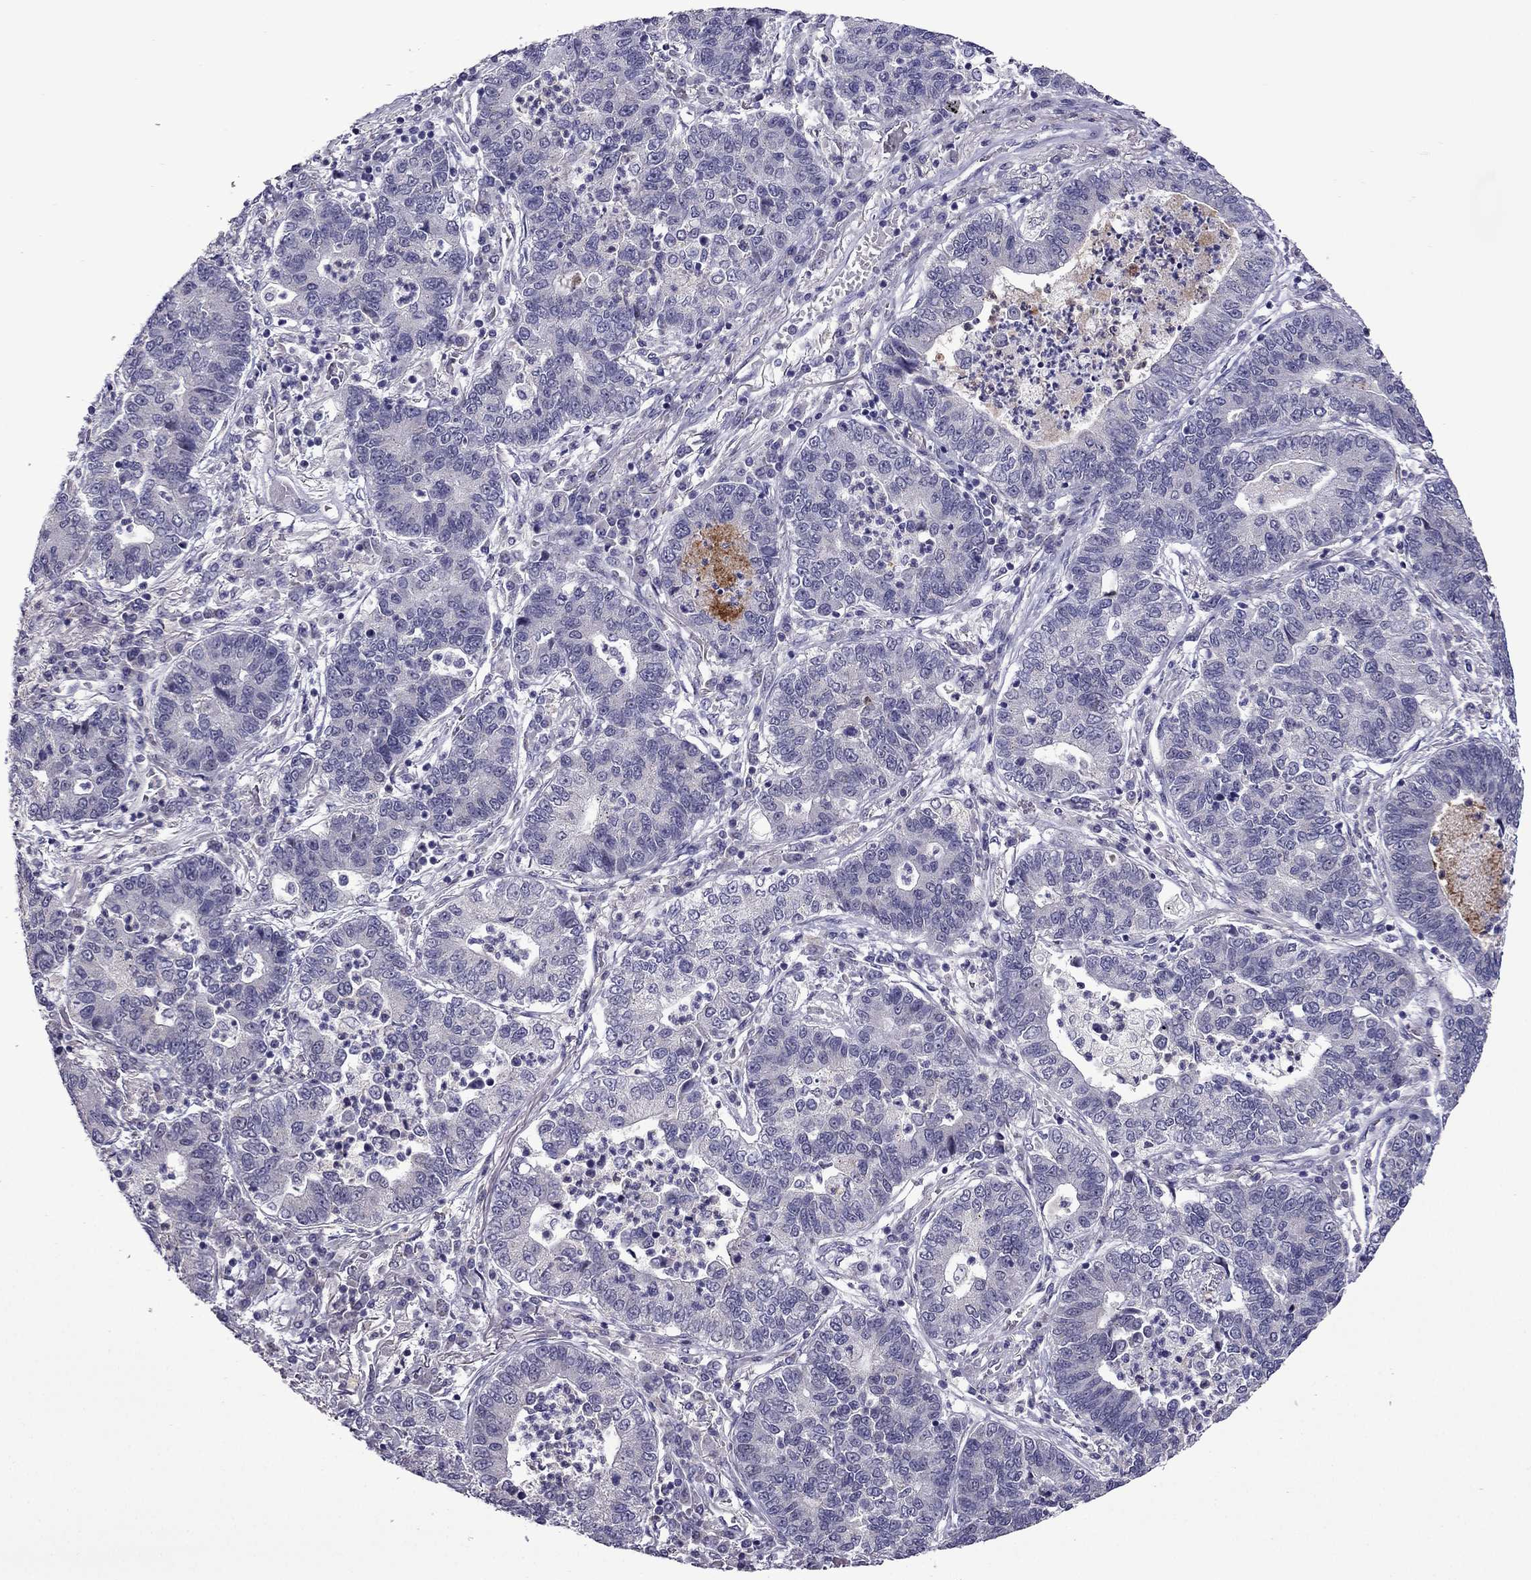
{"staining": {"intensity": "negative", "quantity": "none", "location": "none"}, "tissue": "lung cancer", "cell_type": "Tumor cells", "image_type": "cancer", "snomed": [{"axis": "morphology", "description": "Adenocarcinoma, NOS"}, {"axis": "topography", "description": "Lung"}], "caption": "Immunohistochemistry image of lung adenocarcinoma stained for a protein (brown), which displays no staining in tumor cells.", "gene": "MYBPH", "patient": {"sex": "female", "age": 57}}